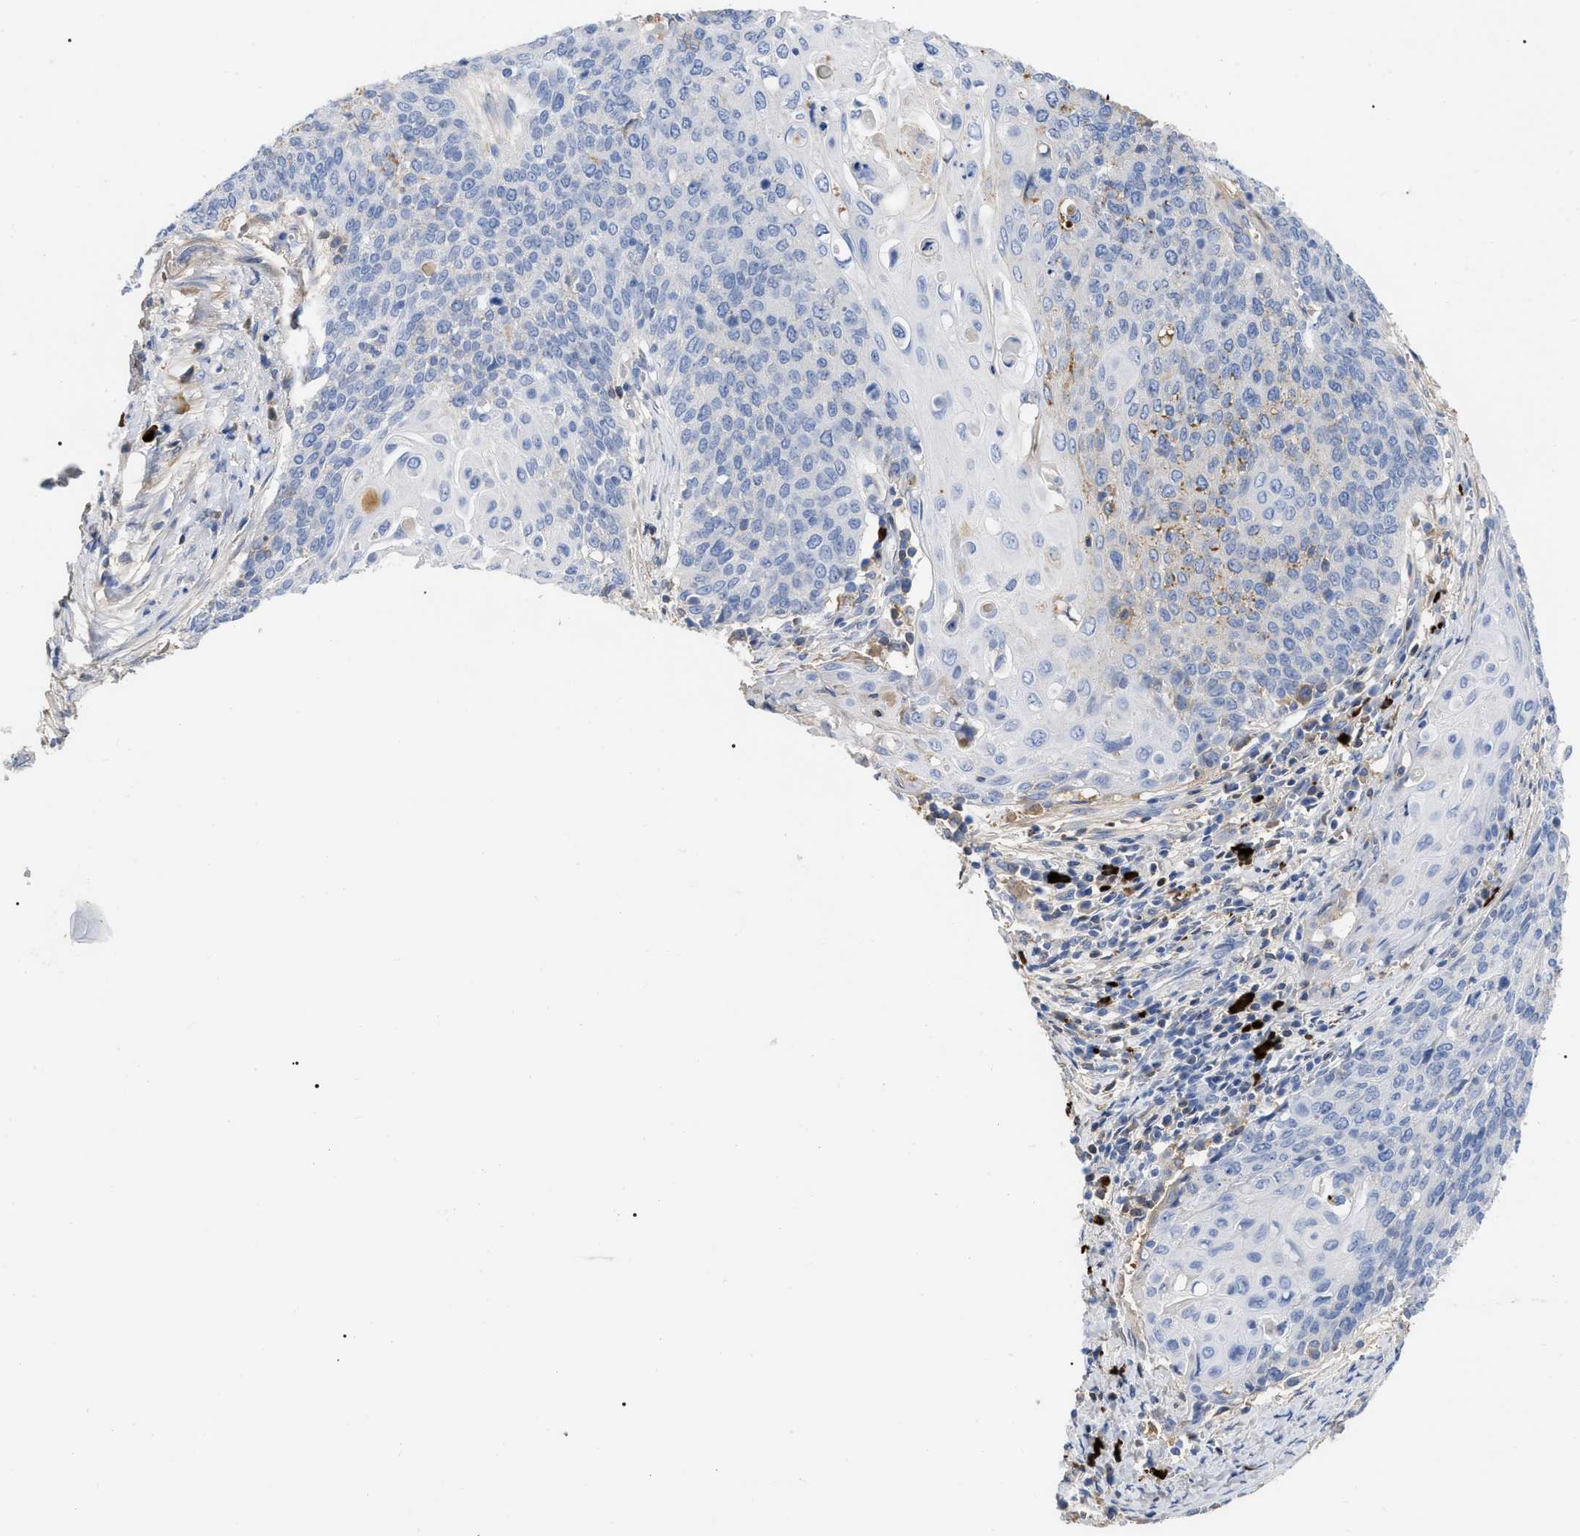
{"staining": {"intensity": "negative", "quantity": "none", "location": "none"}, "tissue": "cervical cancer", "cell_type": "Tumor cells", "image_type": "cancer", "snomed": [{"axis": "morphology", "description": "Squamous cell carcinoma, NOS"}, {"axis": "topography", "description": "Cervix"}], "caption": "Cervical squamous cell carcinoma was stained to show a protein in brown. There is no significant staining in tumor cells.", "gene": "IGHV5-51", "patient": {"sex": "female", "age": 39}}